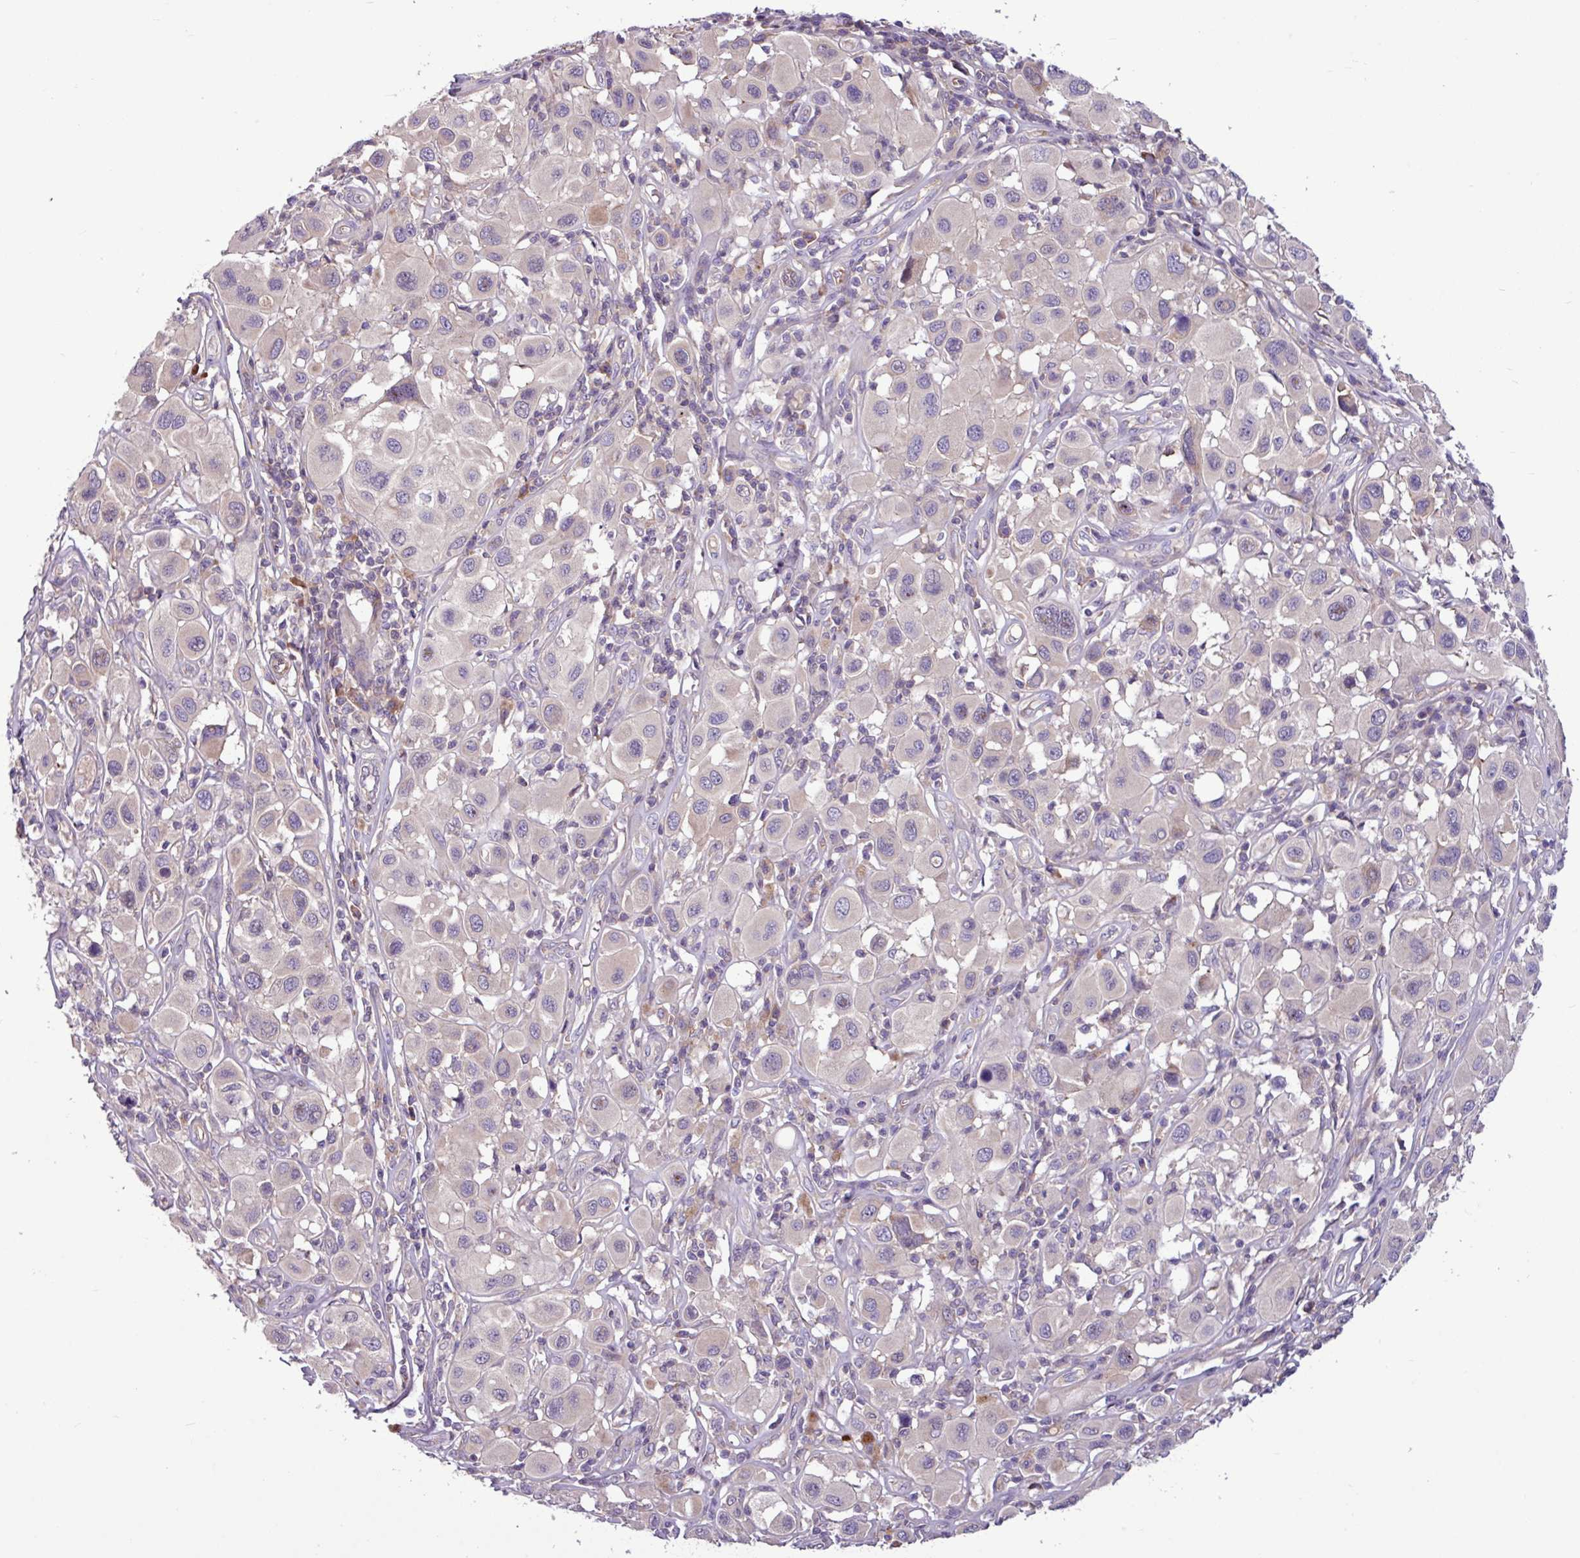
{"staining": {"intensity": "negative", "quantity": "none", "location": "none"}, "tissue": "melanoma", "cell_type": "Tumor cells", "image_type": "cancer", "snomed": [{"axis": "morphology", "description": "Malignant melanoma, Metastatic site"}, {"axis": "topography", "description": "Skin"}], "caption": "Immunohistochemical staining of human malignant melanoma (metastatic site) demonstrates no significant positivity in tumor cells.", "gene": "MROH2A", "patient": {"sex": "male", "age": 41}}